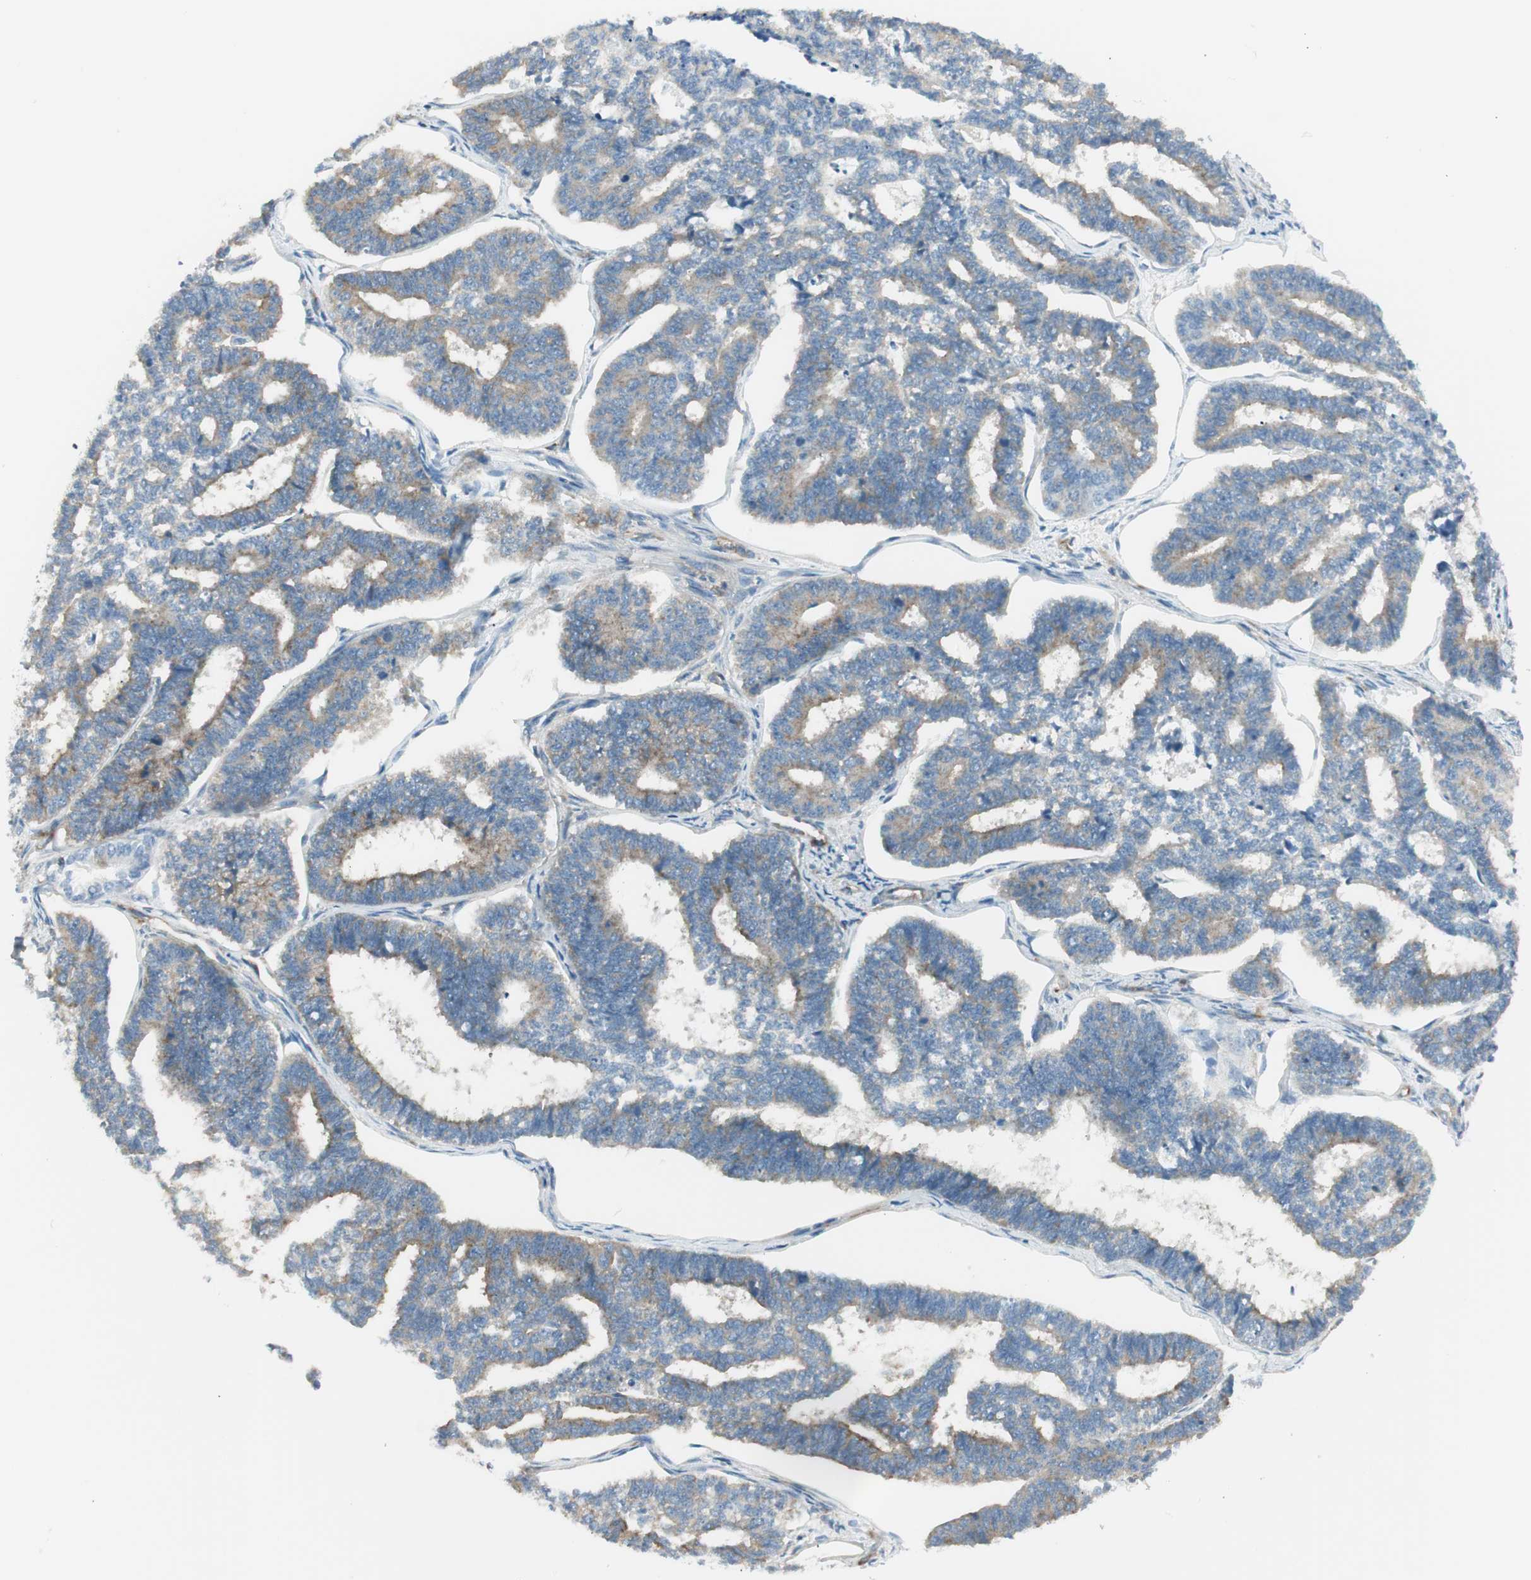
{"staining": {"intensity": "weak", "quantity": ">75%", "location": "cytoplasmic/membranous"}, "tissue": "endometrial cancer", "cell_type": "Tumor cells", "image_type": "cancer", "snomed": [{"axis": "morphology", "description": "Adenocarcinoma, NOS"}, {"axis": "topography", "description": "Endometrium"}], "caption": "Endometrial adenocarcinoma stained for a protein (brown) demonstrates weak cytoplasmic/membranous positive staining in about >75% of tumor cells.", "gene": "AGFG1", "patient": {"sex": "female", "age": 70}}